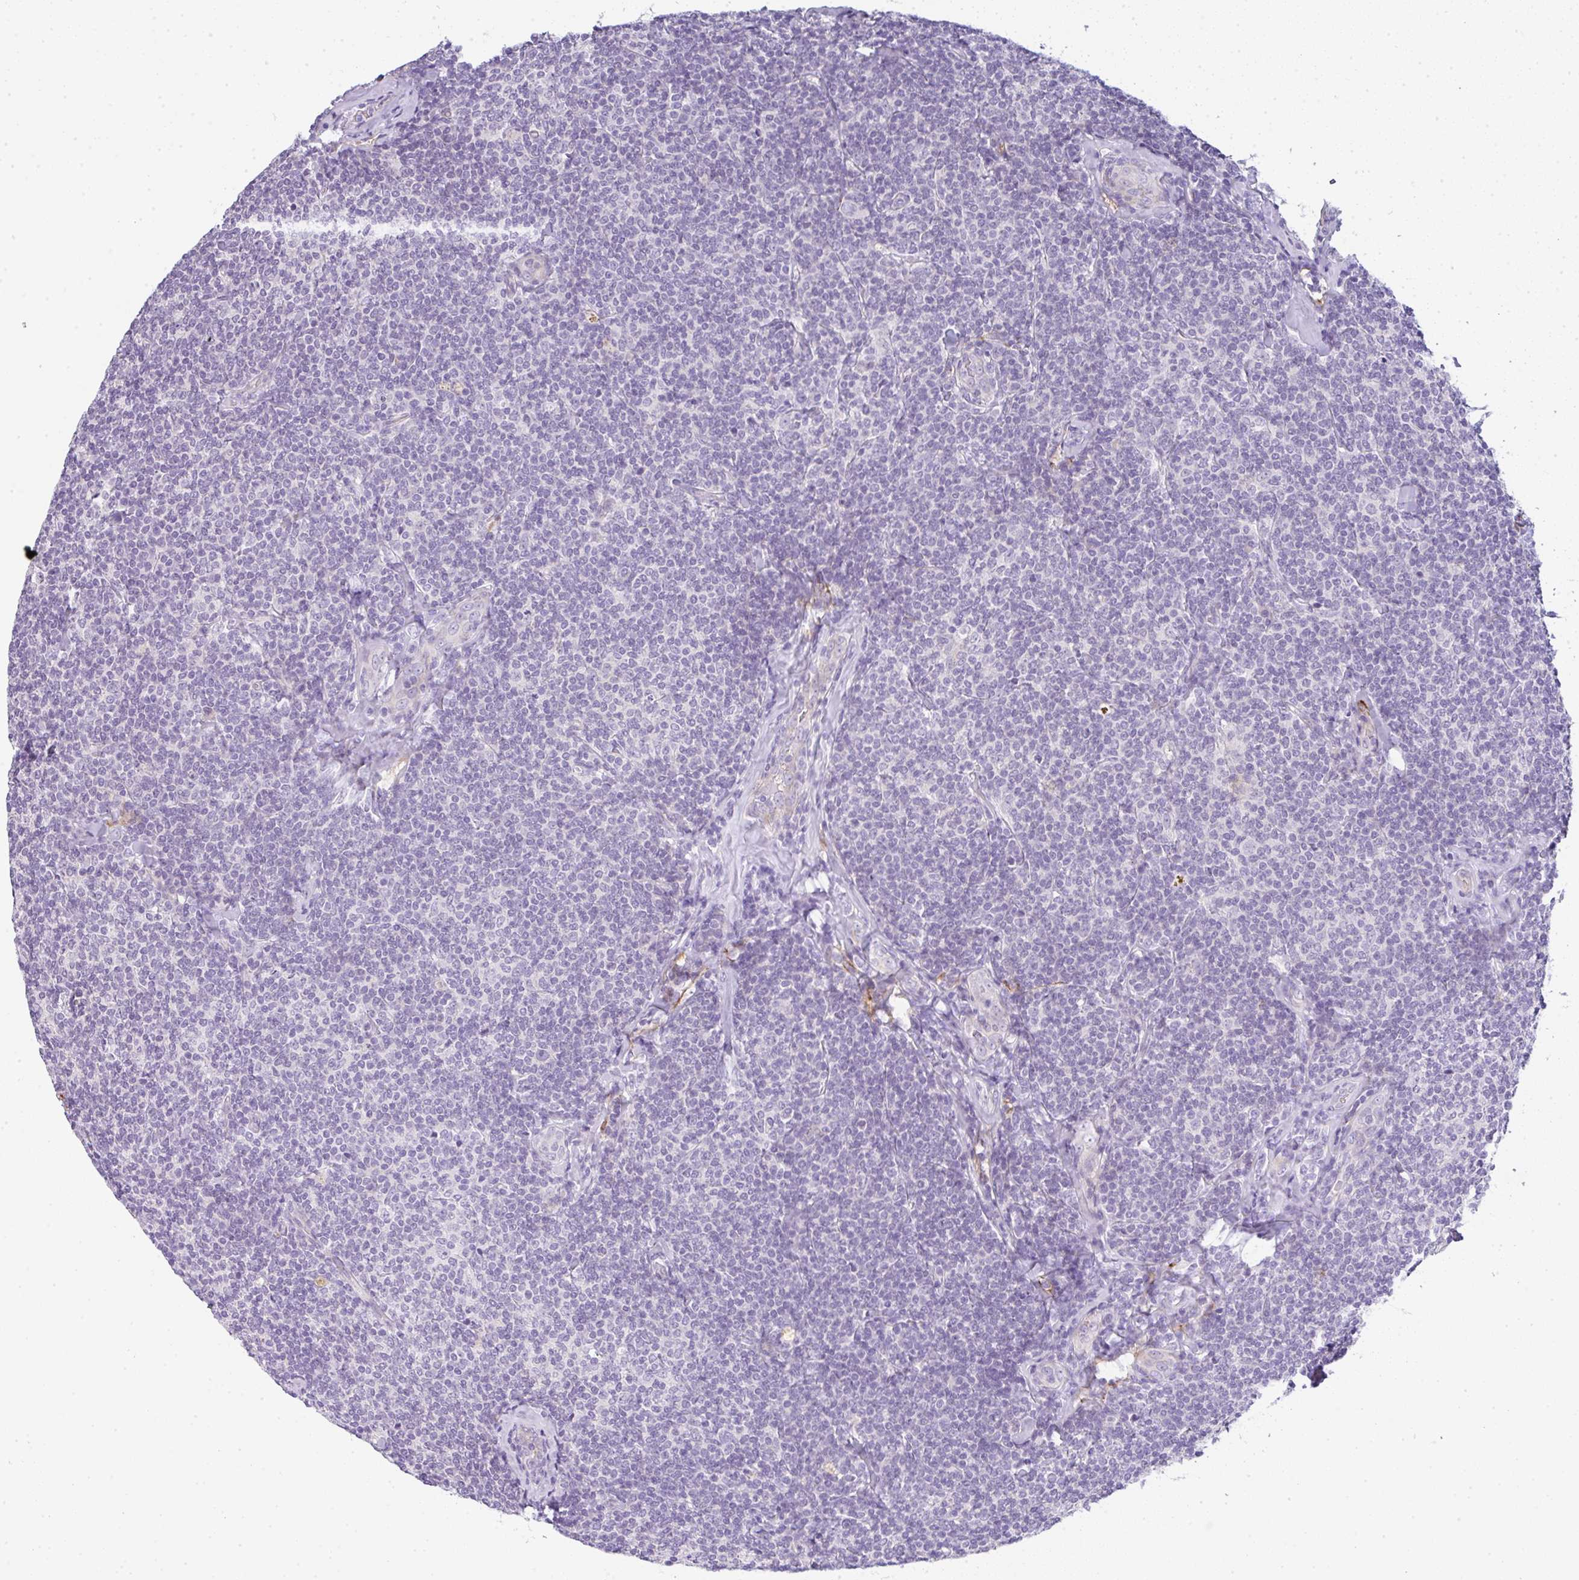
{"staining": {"intensity": "negative", "quantity": "none", "location": "none"}, "tissue": "lymphoma", "cell_type": "Tumor cells", "image_type": "cancer", "snomed": [{"axis": "morphology", "description": "Malignant lymphoma, non-Hodgkin's type, Low grade"}, {"axis": "topography", "description": "Lymph node"}], "caption": "IHC of human malignant lymphoma, non-Hodgkin's type (low-grade) displays no positivity in tumor cells. (Stains: DAB (3,3'-diaminobenzidine) immunohistochemistry with hematoxylin counter stain, Microscopy: brightfield microscopy at high magnification).", "gene": "LPAR4", "patient": {"sex": "female", "age": 56}}